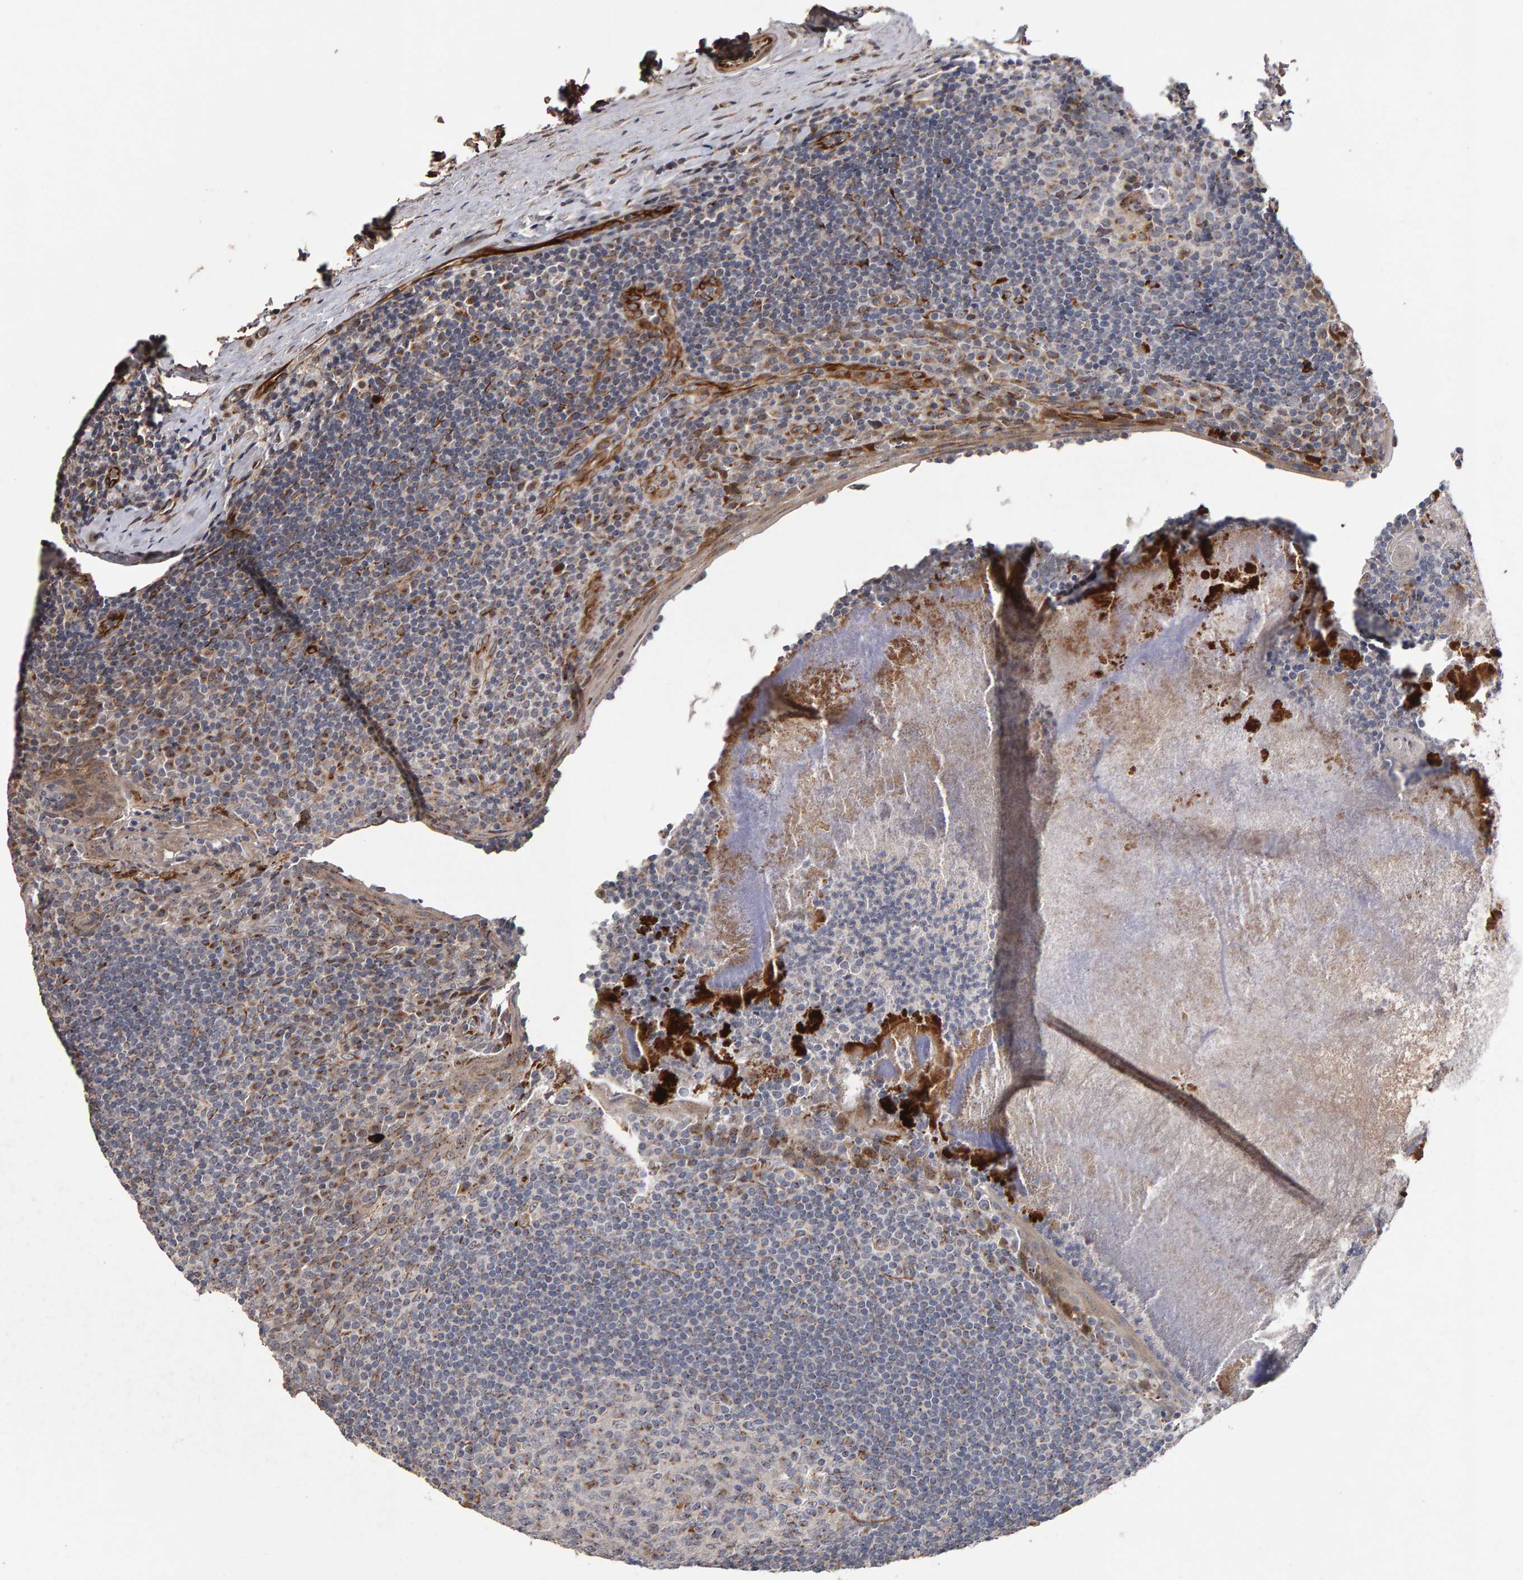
{"staining": {"intensity": "moderate", "quantity": ">75%", "location": "cytoplasmic/membranous"}, "tissue": "tonsil", "cell_type": "Germinal center cells", "image_type": "normal", "snomed": [{"axis": "morphology", "description": "Normal tissue, NOS"}, {"axis": "topography", "description": "Tonsil"}], "caption": "Benign tonsil reveals moderate cytoplasmic/membranous staining in about >75% of germinal center cells, visualized by immunohistochemistry. Using DAB (3,3'-diaminobenzidine) (brown) and hematoxylin (blue) stains, captured at high magnification using brightfield microscopy.", "gene": "CANT1", "patient": {"sex": "male", "age": 37}}